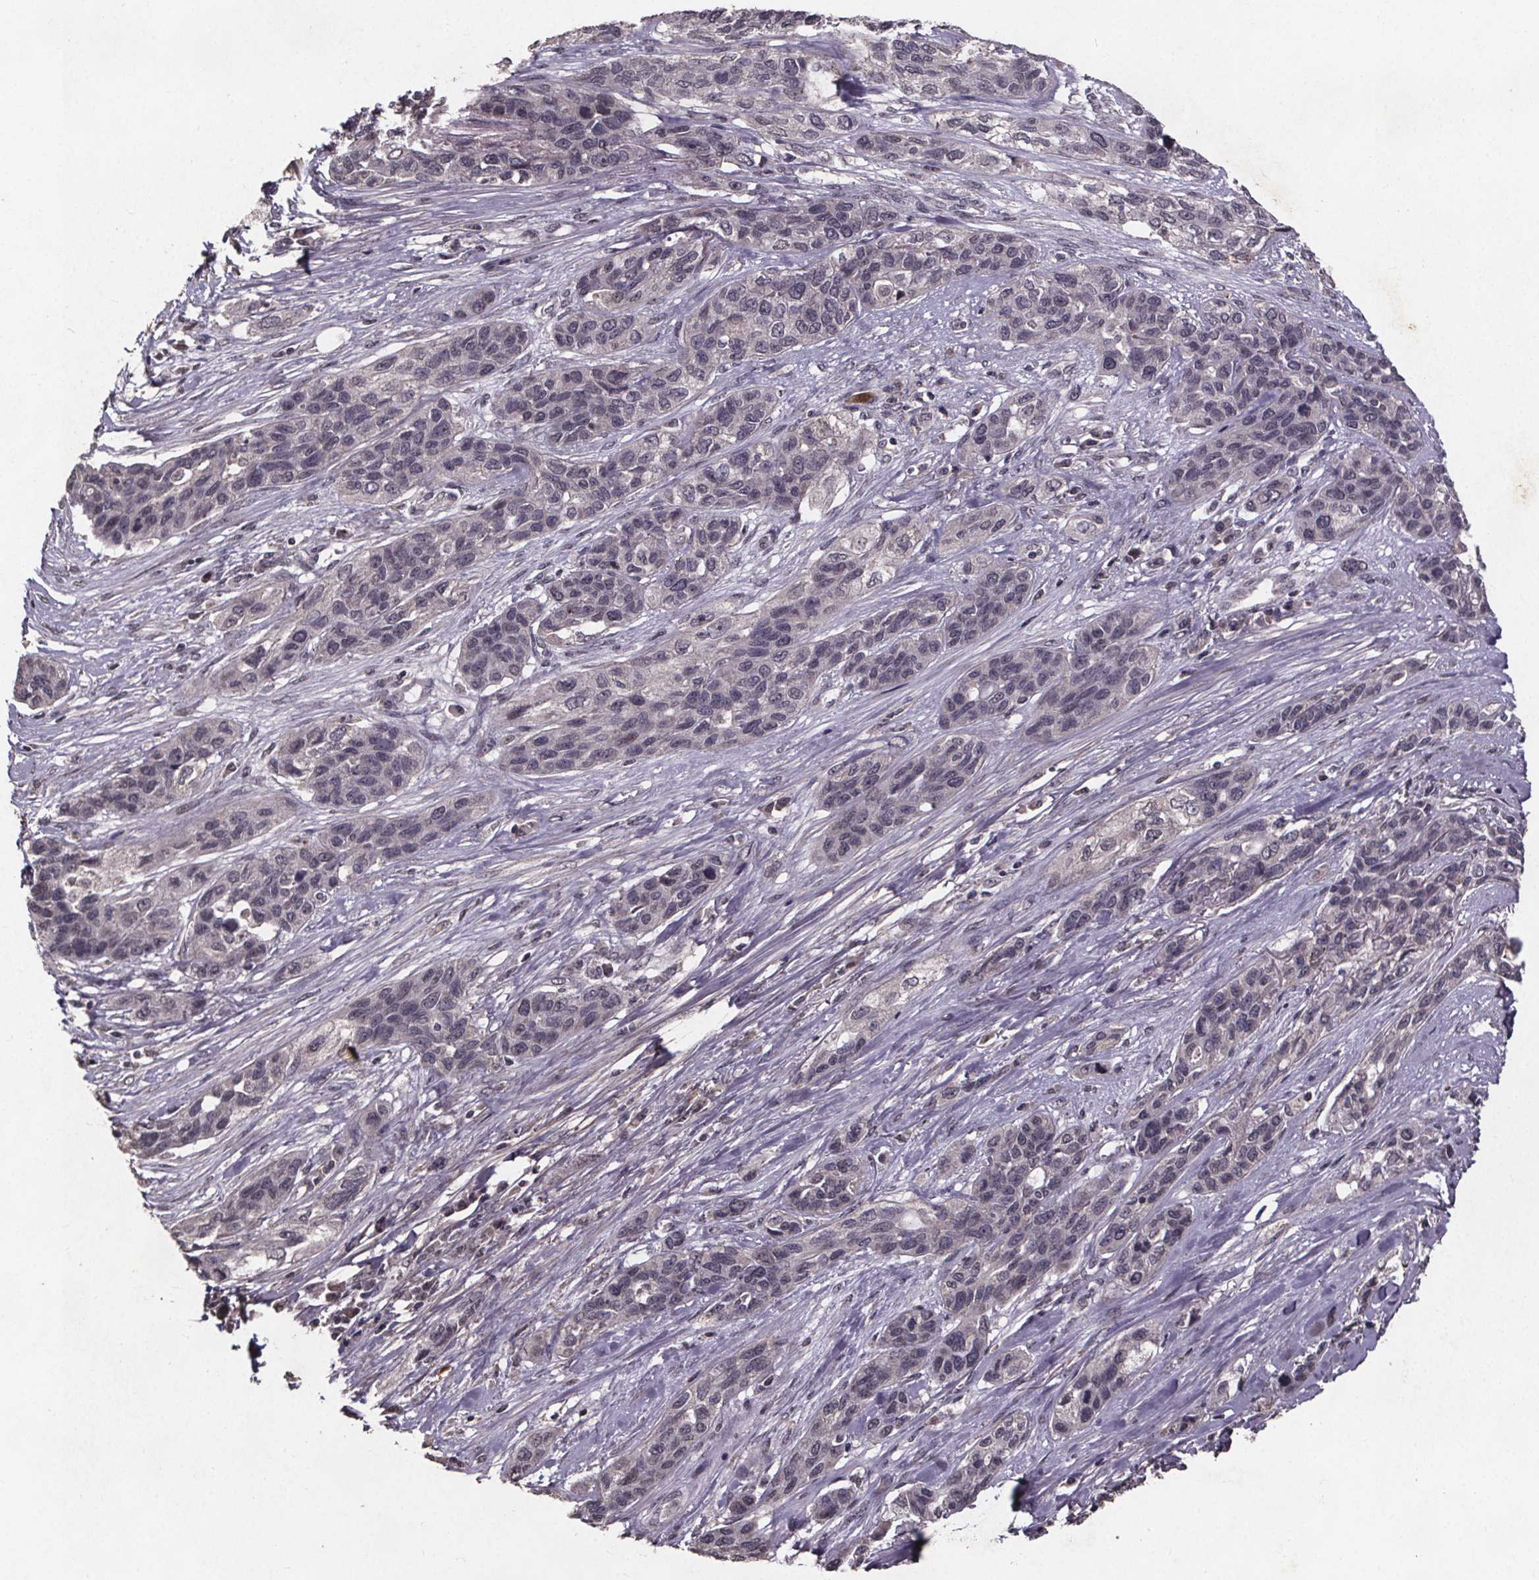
{"staining": {"intensity": "negative", "quantity": "none", "location": "none"}, "tissue": "lung cancer", "cell_type": "Tumor cells", "image_type": "cancer", "snomed": [{"axis": "morphology", "description": "Squamous cell carcinoma, NOS"}, {"axis": "topography", "description": "Lung"}], "caption": "Human squamous cell carcinoma (lung) stained for a protein using IHC exhibits no positivity in tumor cells.", "gene": "GPX3", "patient": {"sex": "female", "age": 70}}